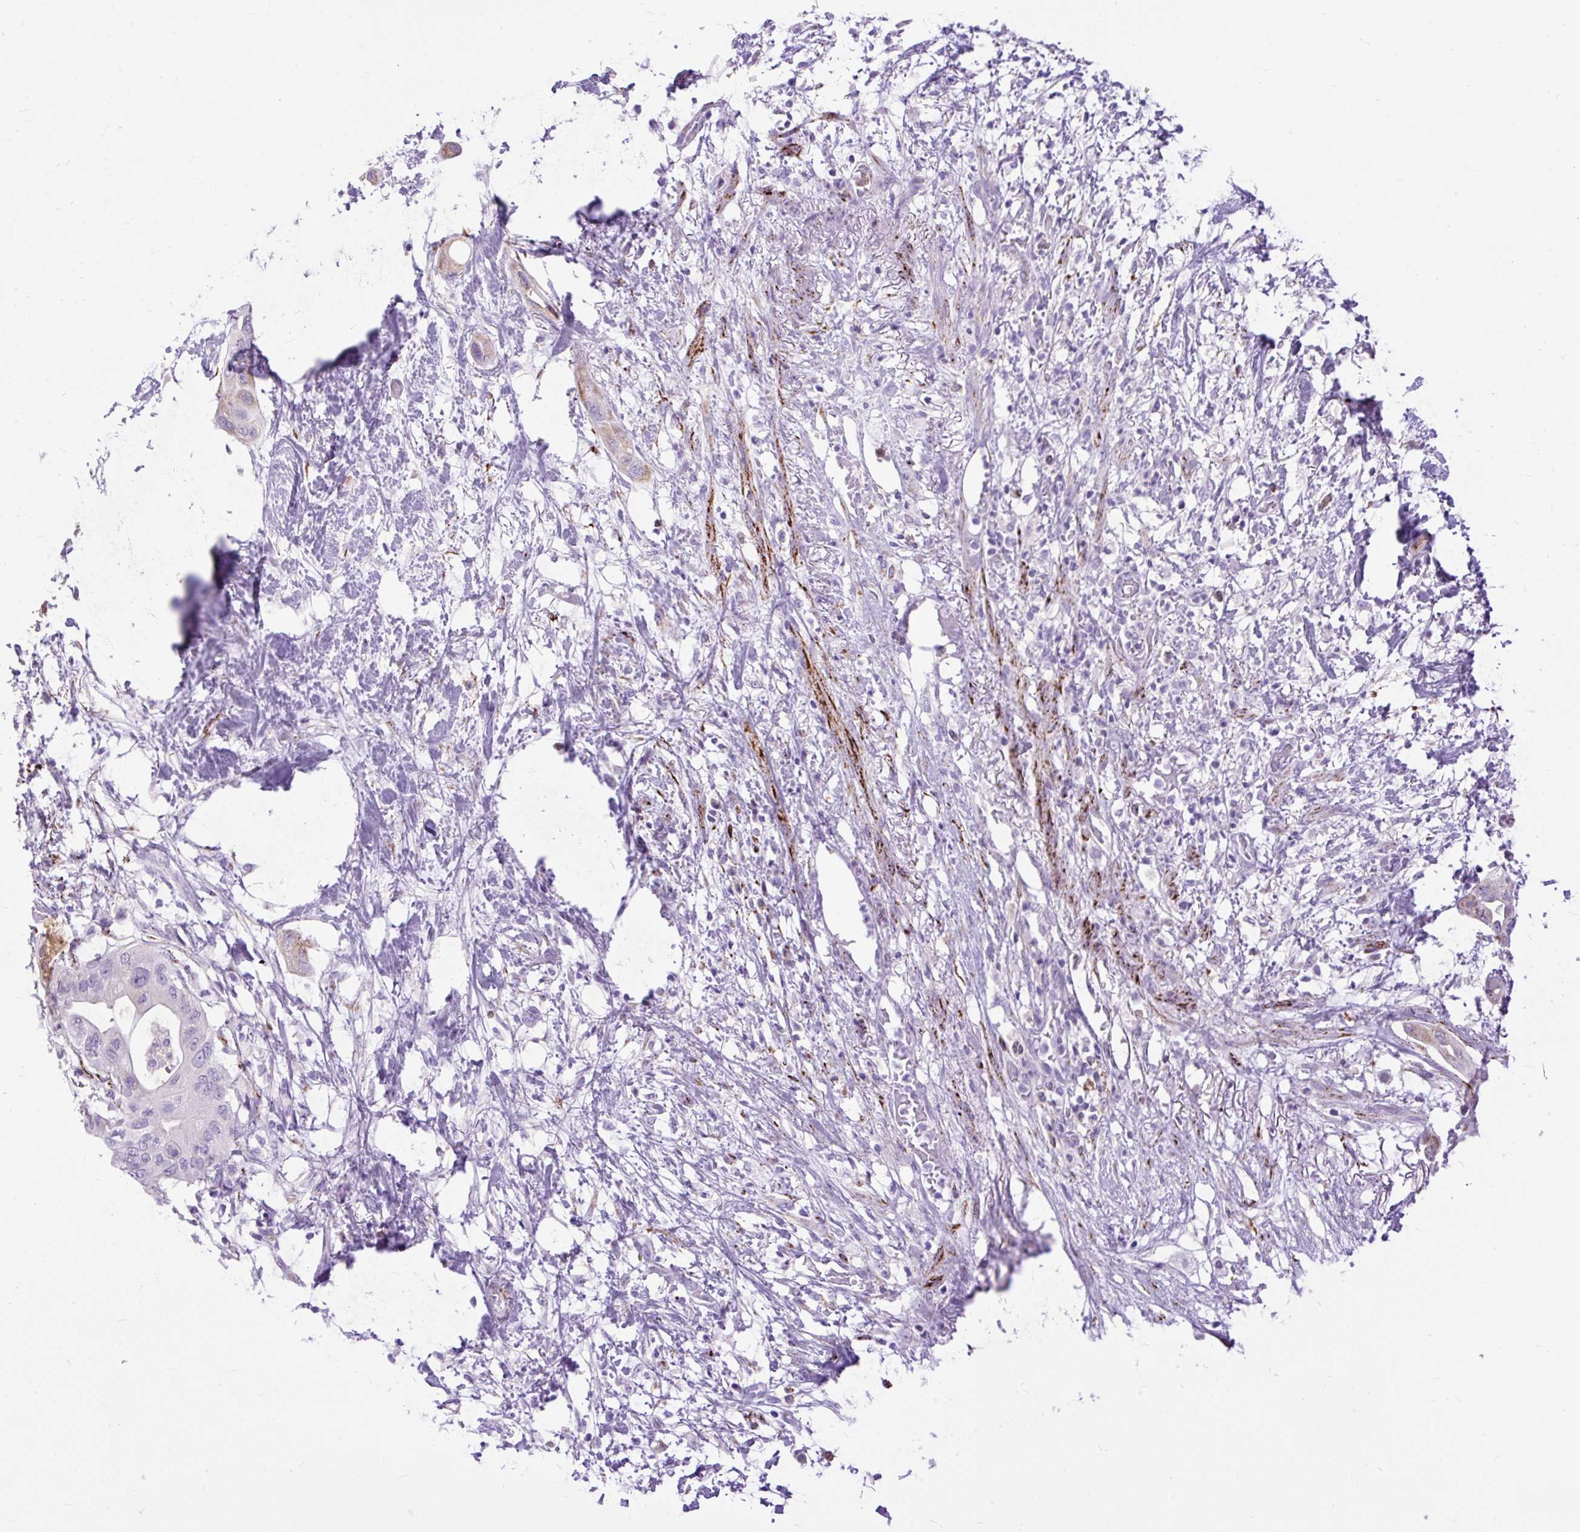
{"staining": {"intensity": "negative", "quantity": "none", "location": "none"}, "tissue": "pancreatic cancer", "cell_type": "Tumor cells", "image_type": "cancer", "snomed": [{"axis": "morphology", "description": "Adenocarcinoma, NOS"}, {"axis": "topography", "description": "Pancreas"}], "caption": "High magnification brightfield microscopy of adenocarcinoma (pancreatic) stained with DAB (brown) and counterstained with hematoxylin (blue): tumor cells show no significant positivity.", "gene": "ZNF256", "patient": {"sex": "male", "age": 68}}